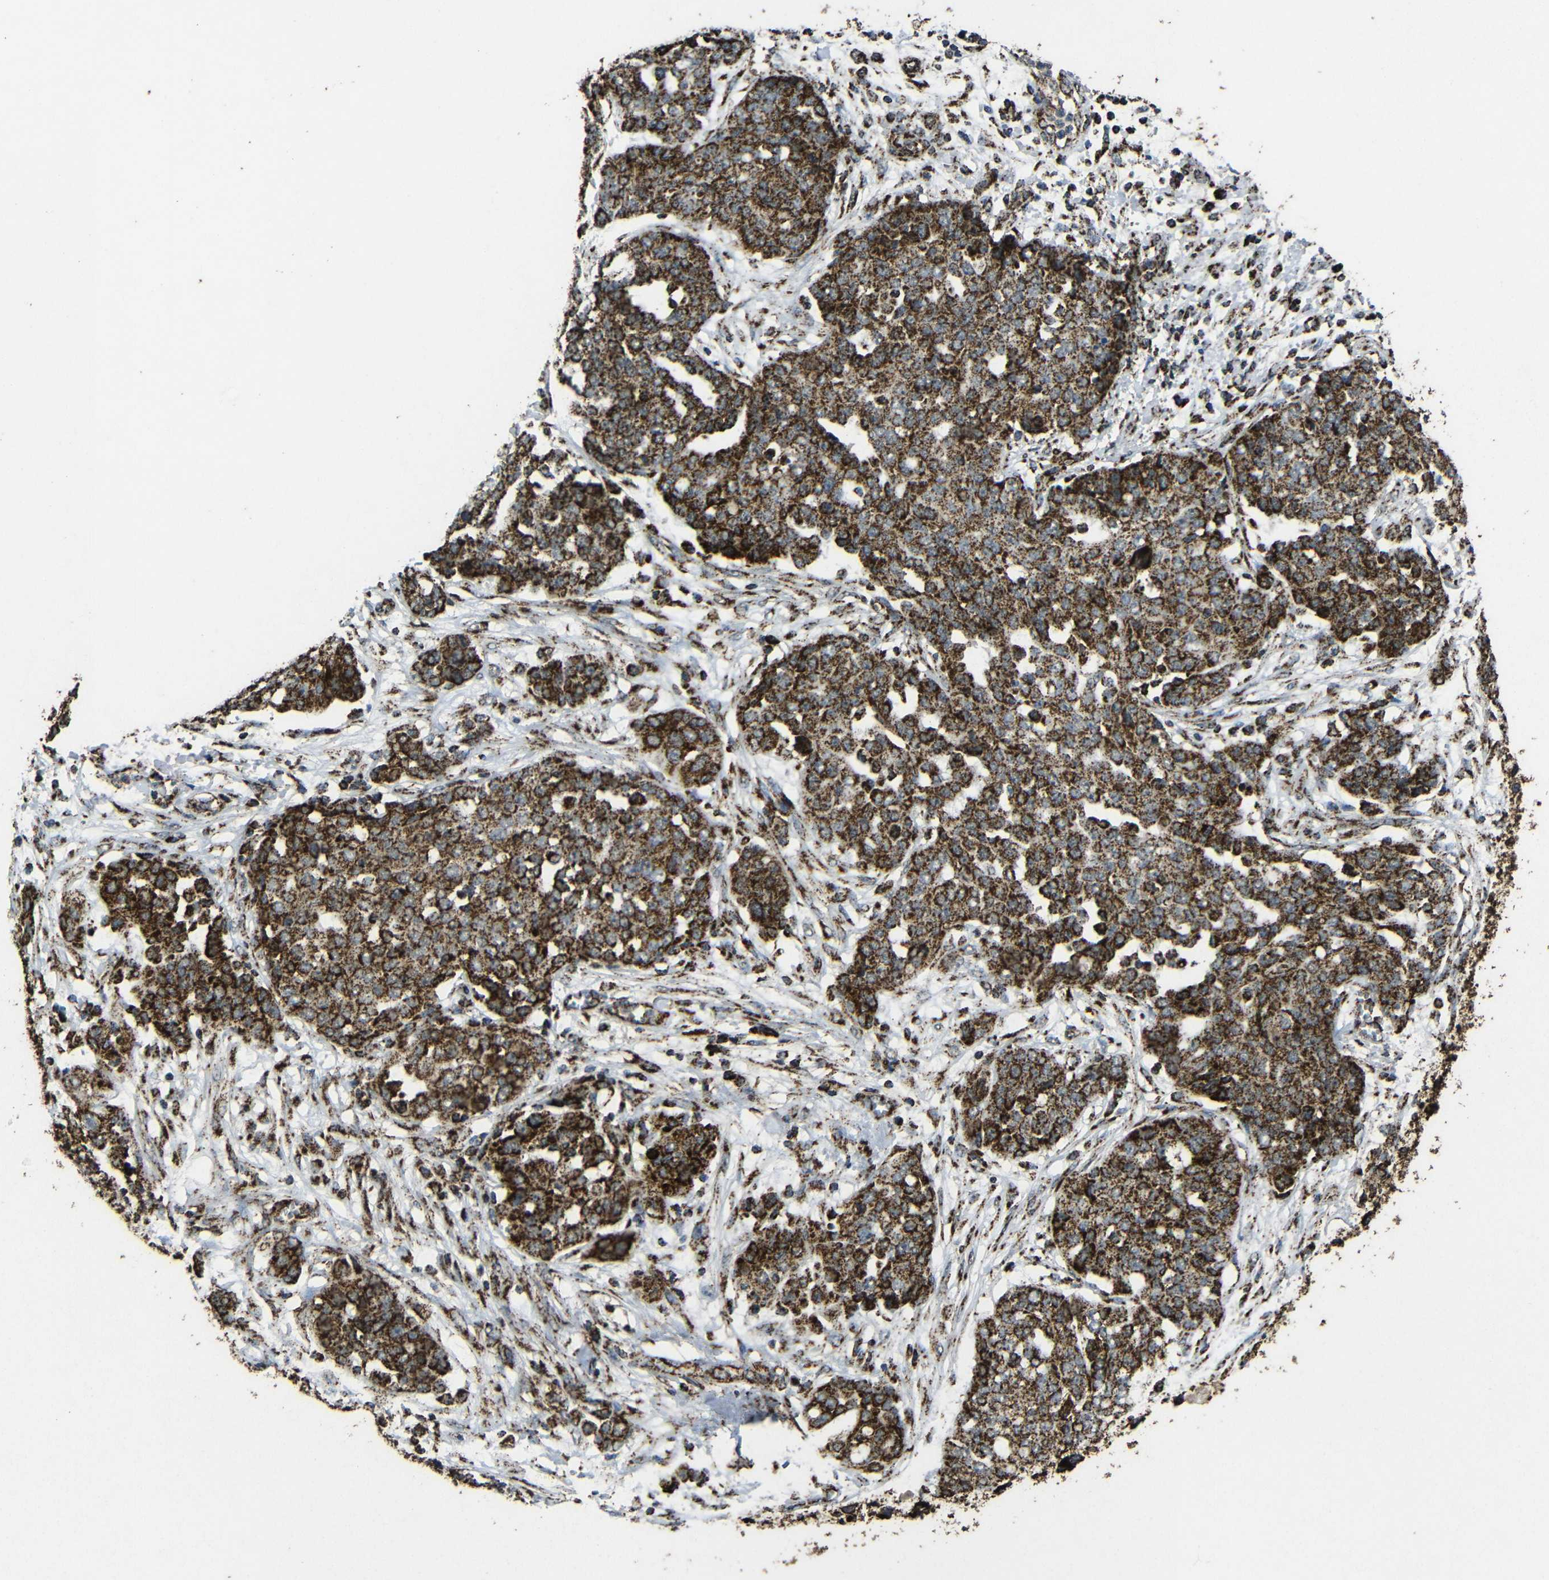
{"staining": {"intensity": "strong", "quantity": ">75%", "location": "cytoplasmic/membranous"}, "tissue": "ovarian cancer", "cell_type": "Tumor cells", "image_type": "cancer", "snomed": [{"axis": "morphology", "description": "Cystadenocarcinoma, serous, NOS"}, {"axis": "topography", "description": "Soft tissue"}, {"axis": "topography", "description": "Ovary"}], "caption": "Ovarian cancer (serous cystadenocarcinoma) tissue reveals strong cytoplasmic/membranous staining in about >75% of tumor cells, visualized by immunohistochemistry. (DAB IHC with brightfield microscopy, high magnification).", "gene": "ATP5F1A", "patient": {"sex": "female", "age": 57}}